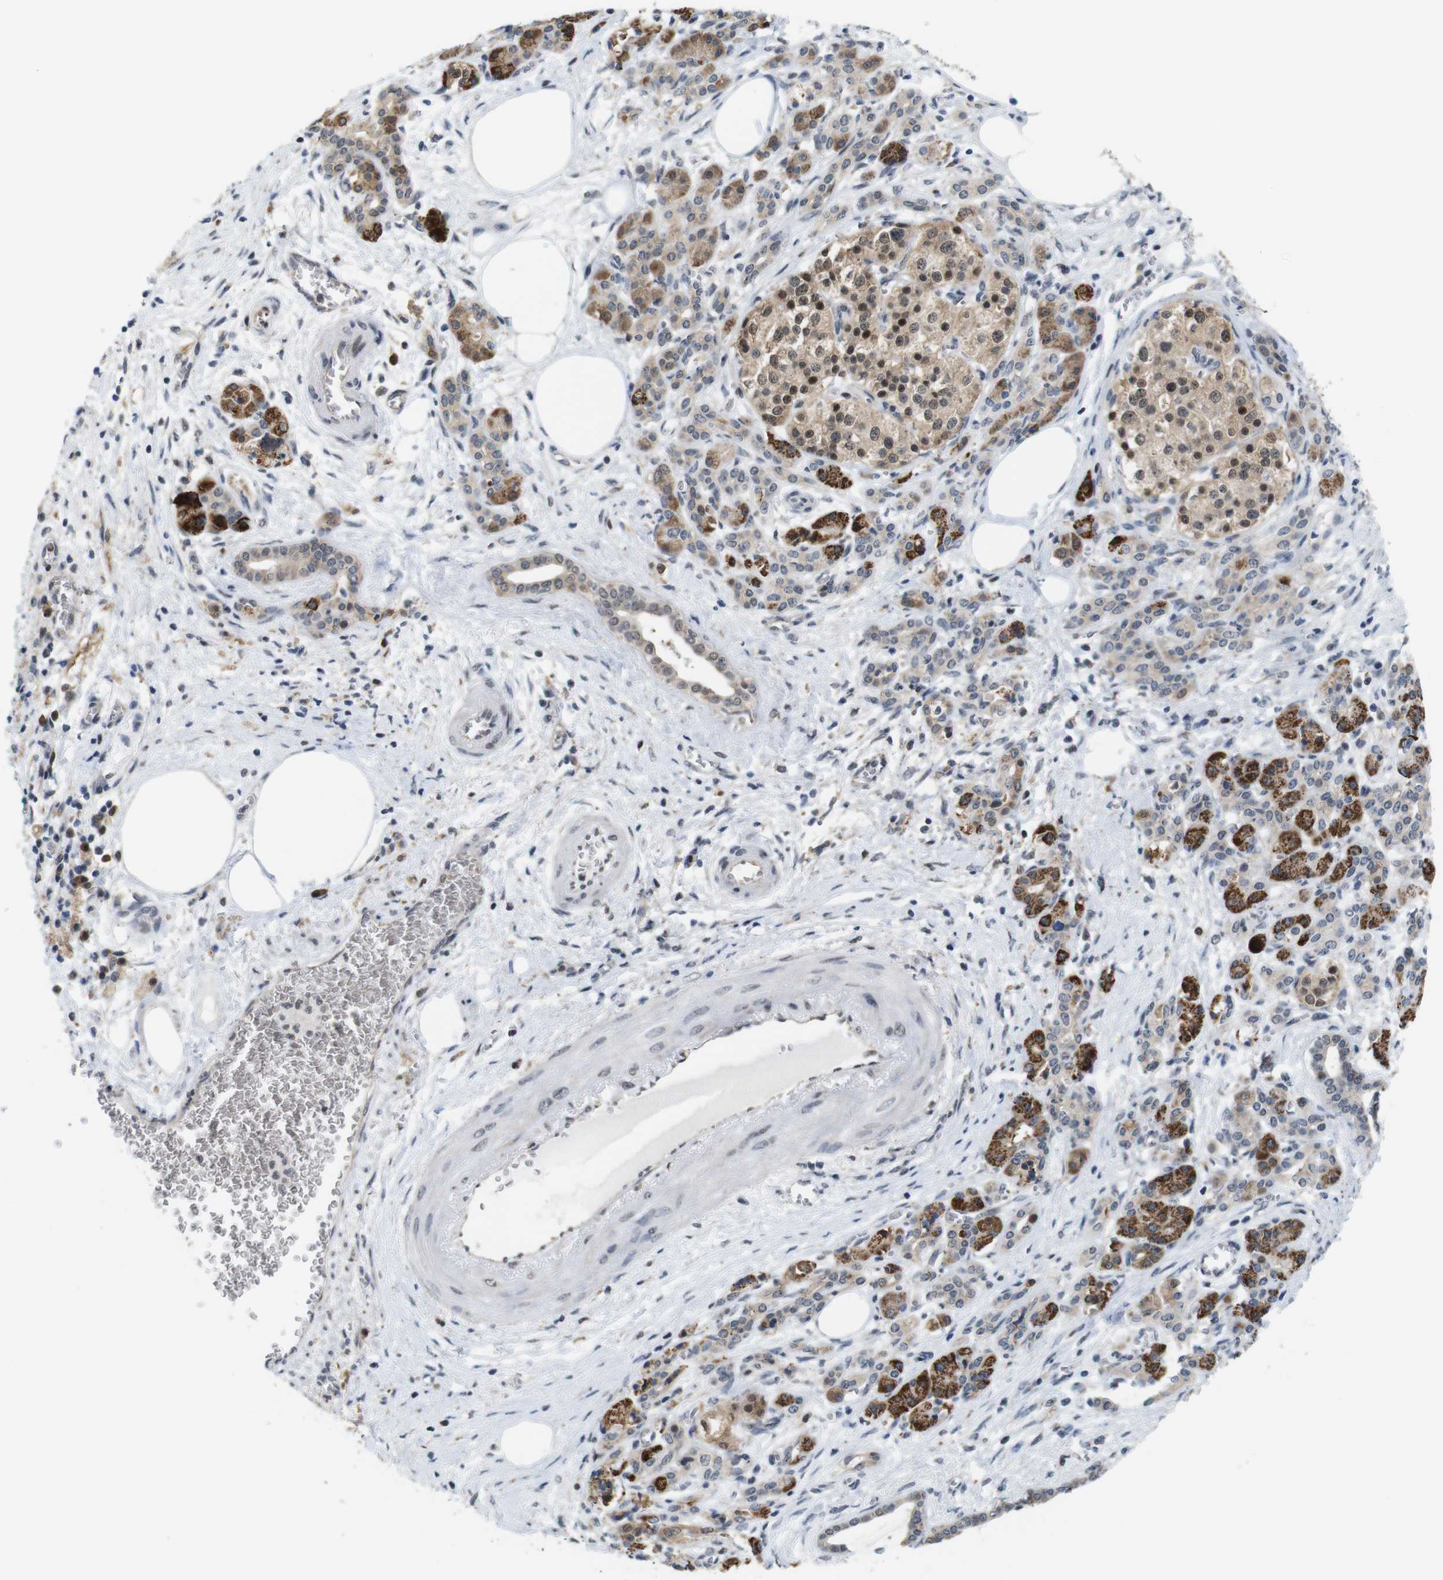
{"staining": {"intensity": "strong", "quantity": ">75%", "location": "cytoplasmic/membranous,nuclear"}, "tissue": "pancreatic cancer", "cell_type": "Tumor cells", "image_type": "cancer", "snomed": [{"axis": "morphology", "description": "Adenocarcinoma, NOS"}, {"axis": "topography", "description": "Pancreas"}], "caption": "An IHC image of tumor tissue is shown. Protein staining in brown highlights strong cytoplasmic/membranous and nuclear positivity in adenocarcinoma (pancreatic) within tumor cells.", "gene": "PNMA8A", "patient": {"sex": "female", "age": 70}}